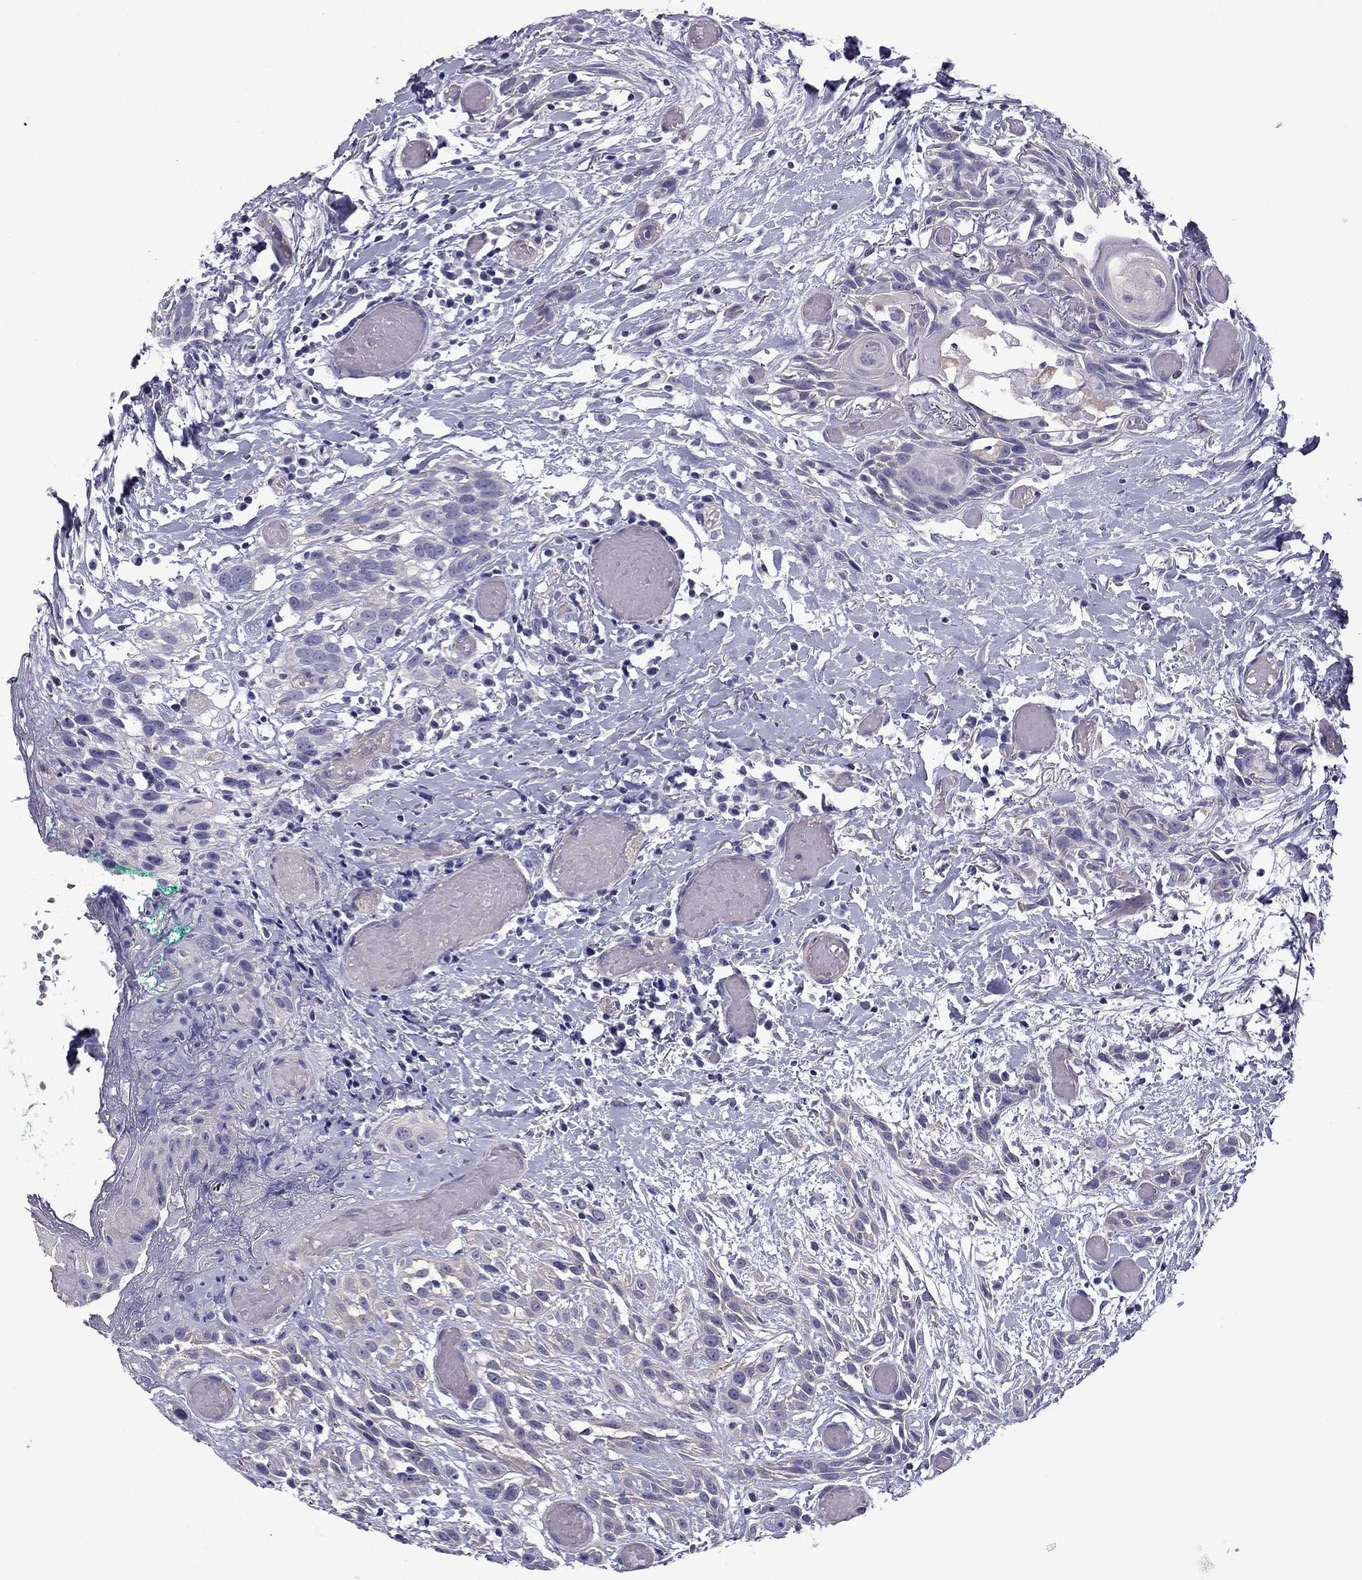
{"staining": {"intensity": "negative", "quantity": "none", "location": "none"}, "tissue": "head and neck cancer", "cell_type": "Tumor cells", "image_type": "cancer", "snomed": [{"axis": "morphology", "description": "Normal tissue, NOS"}, {"axis": "morphology", "description": "Squamous cell carcinoma, NOS"}, {"axis": "topography", "description": "Oral tissue"}, {"axis": "topography", "description": "Salivary gland"}, {"axis": "topography", "description": "Head-Neck"}], "caption": "IHC image of human head and neck cancer (squamous cell carcinoma) stained for a protein (brown), which demonstrates no staining in tumor cells.", "gene": "GJA8", "patient": {"sex": "female", "age": 62}}